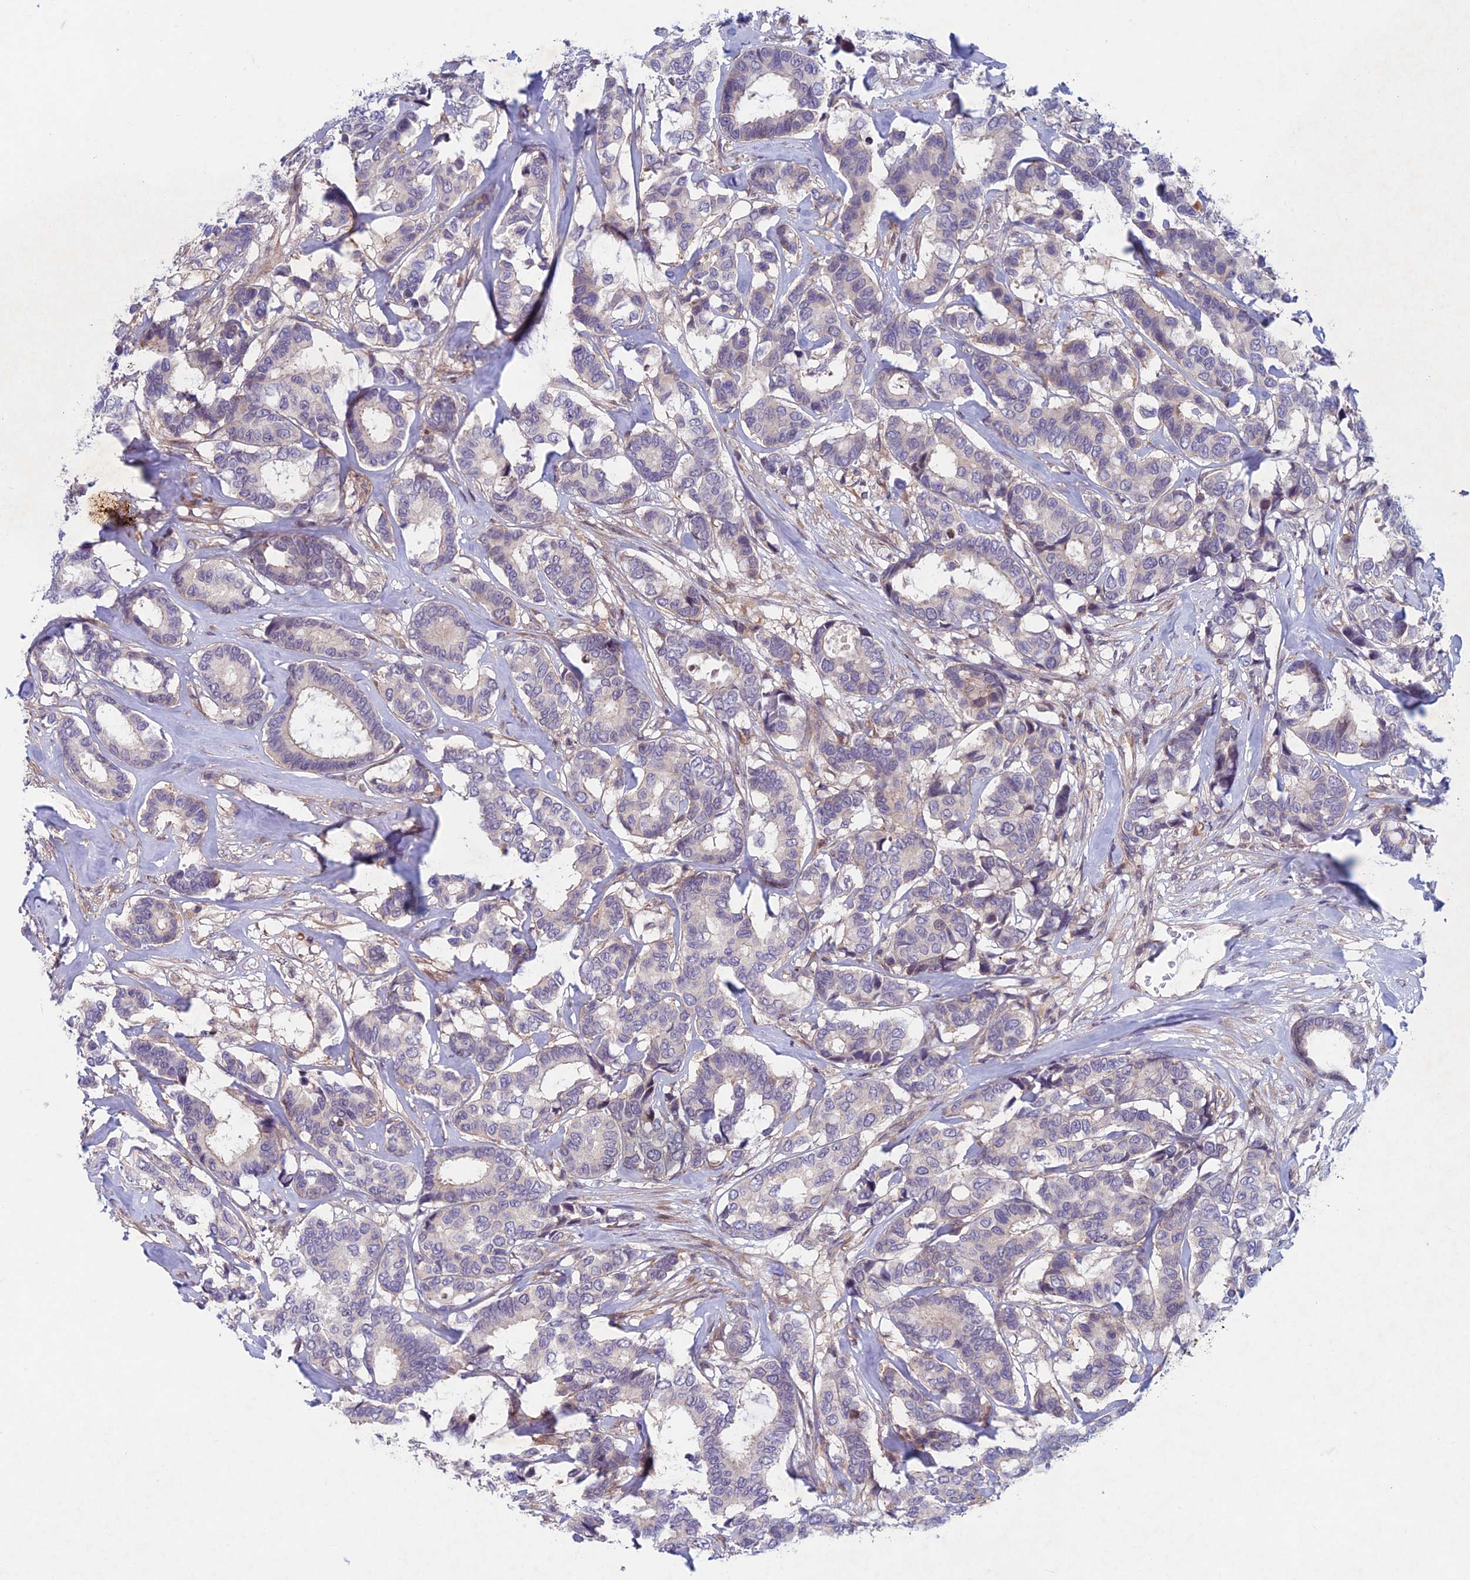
{"staining": {"intensity": "negative", "quantity": "none", "location": "none"}, "tissue": "breast cancer", "cell_type": "Tumor cells", "image_type": "cancer", "snomed": [{"axis": "morphology", "description": "Duct carcinoma"}, {"axis": "topography", "description": "Breast"}], "caption": "A photomicrograph of human intraductal carcinoma (breast) is negative for staining in tumor cells. (Stains: DAB (3,3'-diaminobenzidine) immunohistochemistry (IHC) with hematoxylin counter stain, Microscopy: brightfield microscopy at high magnification).", "gene": "PTHLH", "patient": {"sex": "female", "age": 87}}